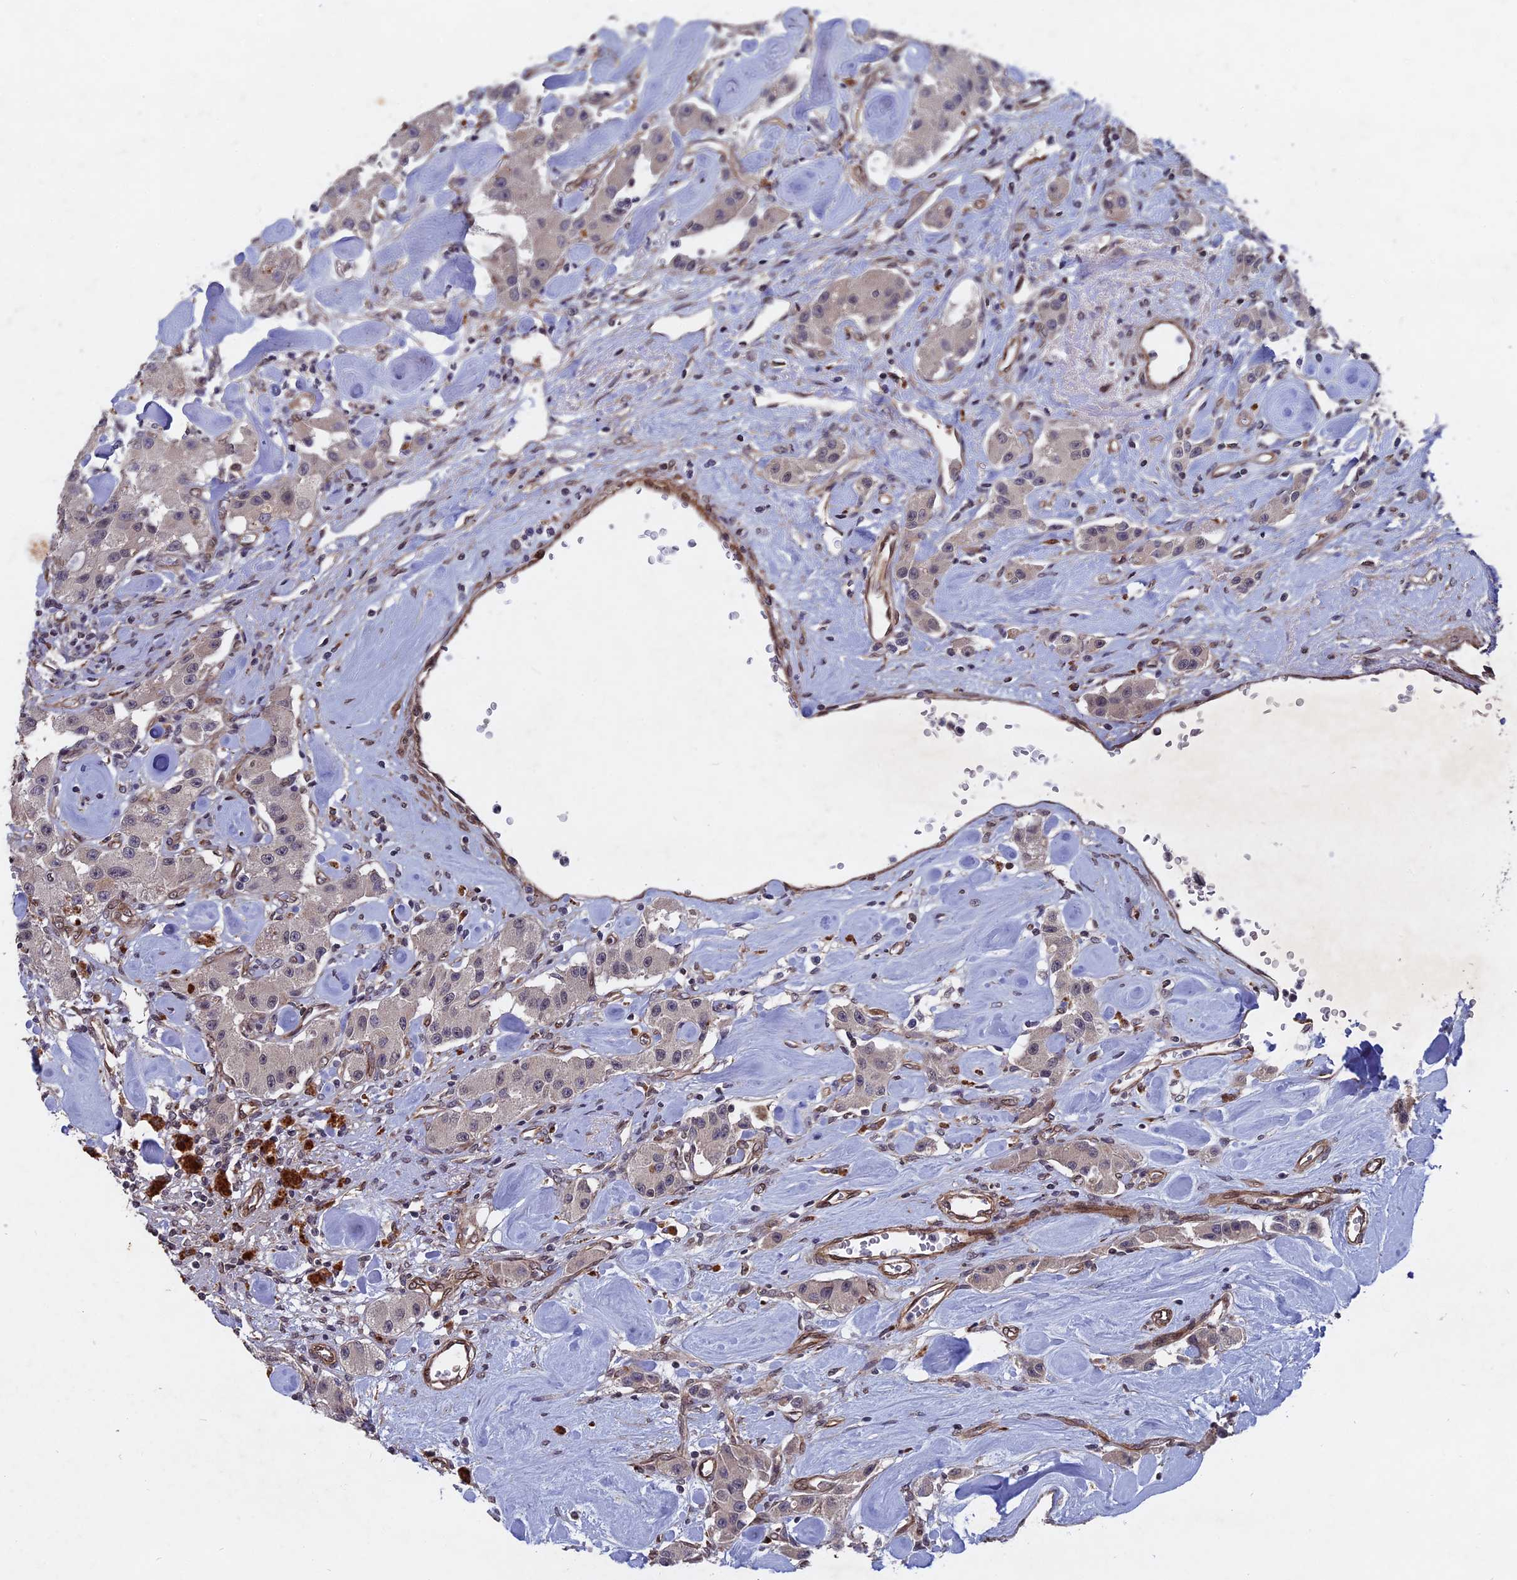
{"staining": {"intensity": "weak", "quantity": "<25%", "location": "cytoplasmic/membranous"}, "tissue": "carcinoid", "cell_type": "Tumor cells", "image_type": "cancer", "snomed": [{"axis": "morphology", "description": "Carcinoid, malignant, NOS"}, {"axis": "topography", "description": "Pancreas"}], "caption": "Immunohistochemistry (IHC) of malignant carcinoid displays no staining in tumor cells. (Brightfield microscopy of DAB IHC at high magnification).", "gene": "NOSIP", "patient": {"sex": "male", "age": 41}}